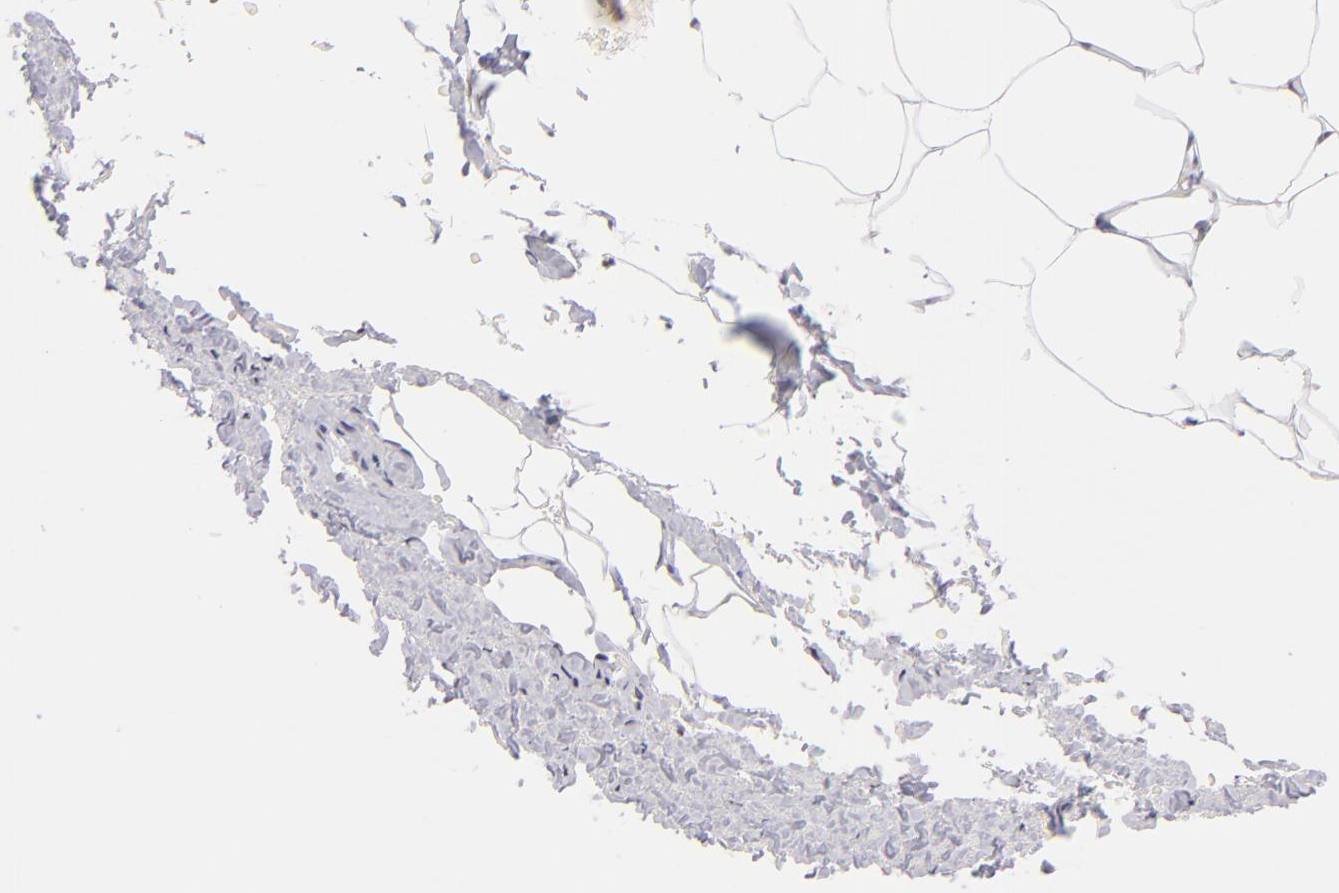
{"staining": {"intensity": "negative", "quantity": "none", "location": "none"}, "tissue": "adipose tissue", "cell_type": "Adipocytes", "image_type": "normal", "snomed": [{"axis": "morphology", "description": "Normal tissue, NOS"}, {"axis": "topography", "description": "Soft tissue"}, {"axis": "topography", "description": "Peripheral nerve tissue"}], "caption": "Immunohistochemical staining of benign human adipose tissue reveals no significant positivity in adipocytes. Nuclei are stained in blue.", "gene": "IL2RA", "patient": {"sex": "female", "age": 68}}